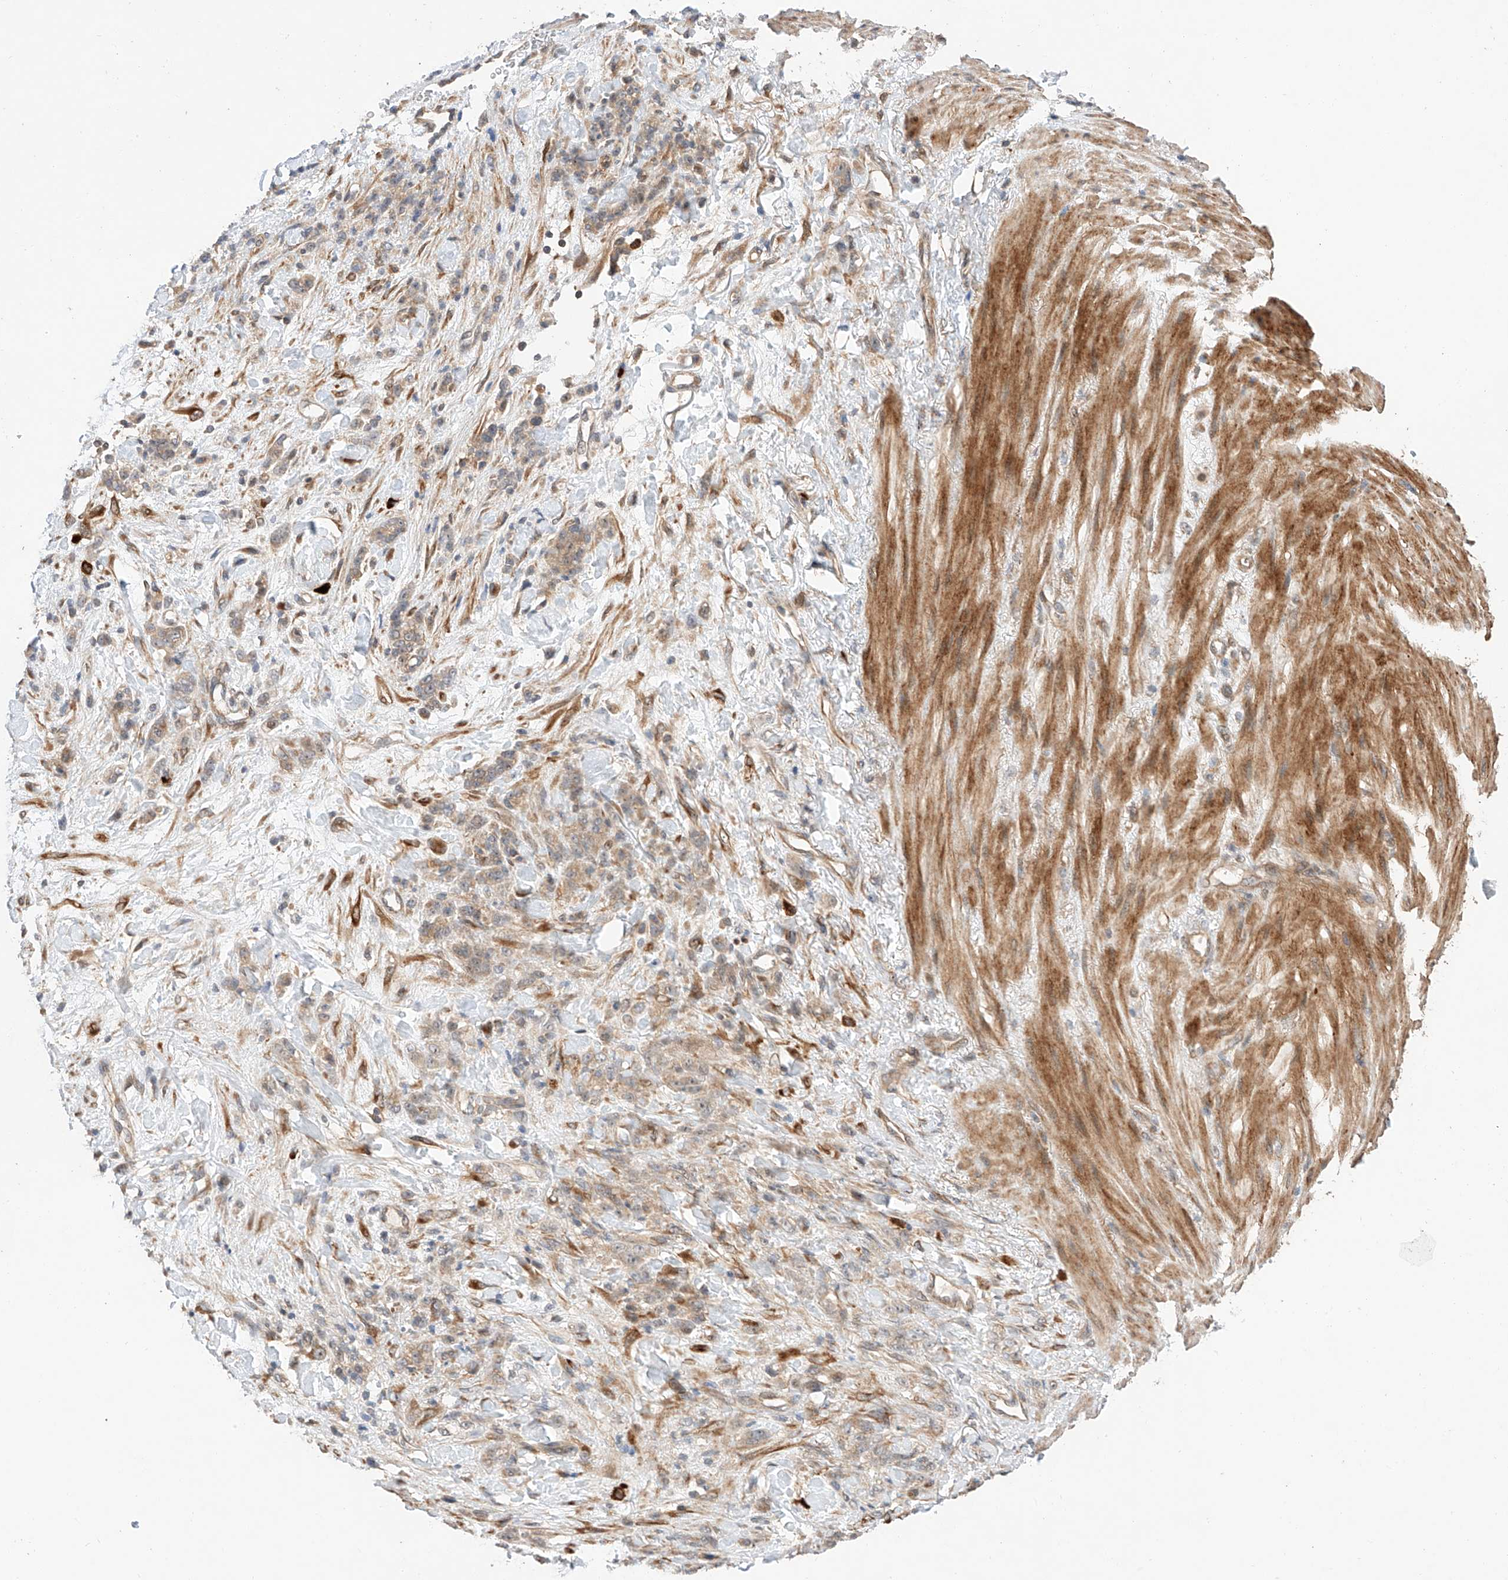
{"staining": {"intensity": "weak", "quantity": ">75%", "location": "cytoplasmic/membranous"}, "tissue": "stomach cancer", "cell_type": "Tumor cells", "image_type": "cancer", "snomed": [{"axis": "morphology", "description": "Normal tissue, NOS"}, {"axis": "morphology", "description": "Adenocarcinoma, NOS"}, {"axis": "topography", "description": "Stomach"}], "caption": "The image reveals immunohistochemical staining of stomach adenocarcinoma. There is weak cytoplasmic/membranous positivity is seen in approximately >75% of tumor cells. (brown staining indicates protein expression, while blue staining denotes nuclei).", "gene": "RAB23", "patient": {"sex": "male", "age": 82}}